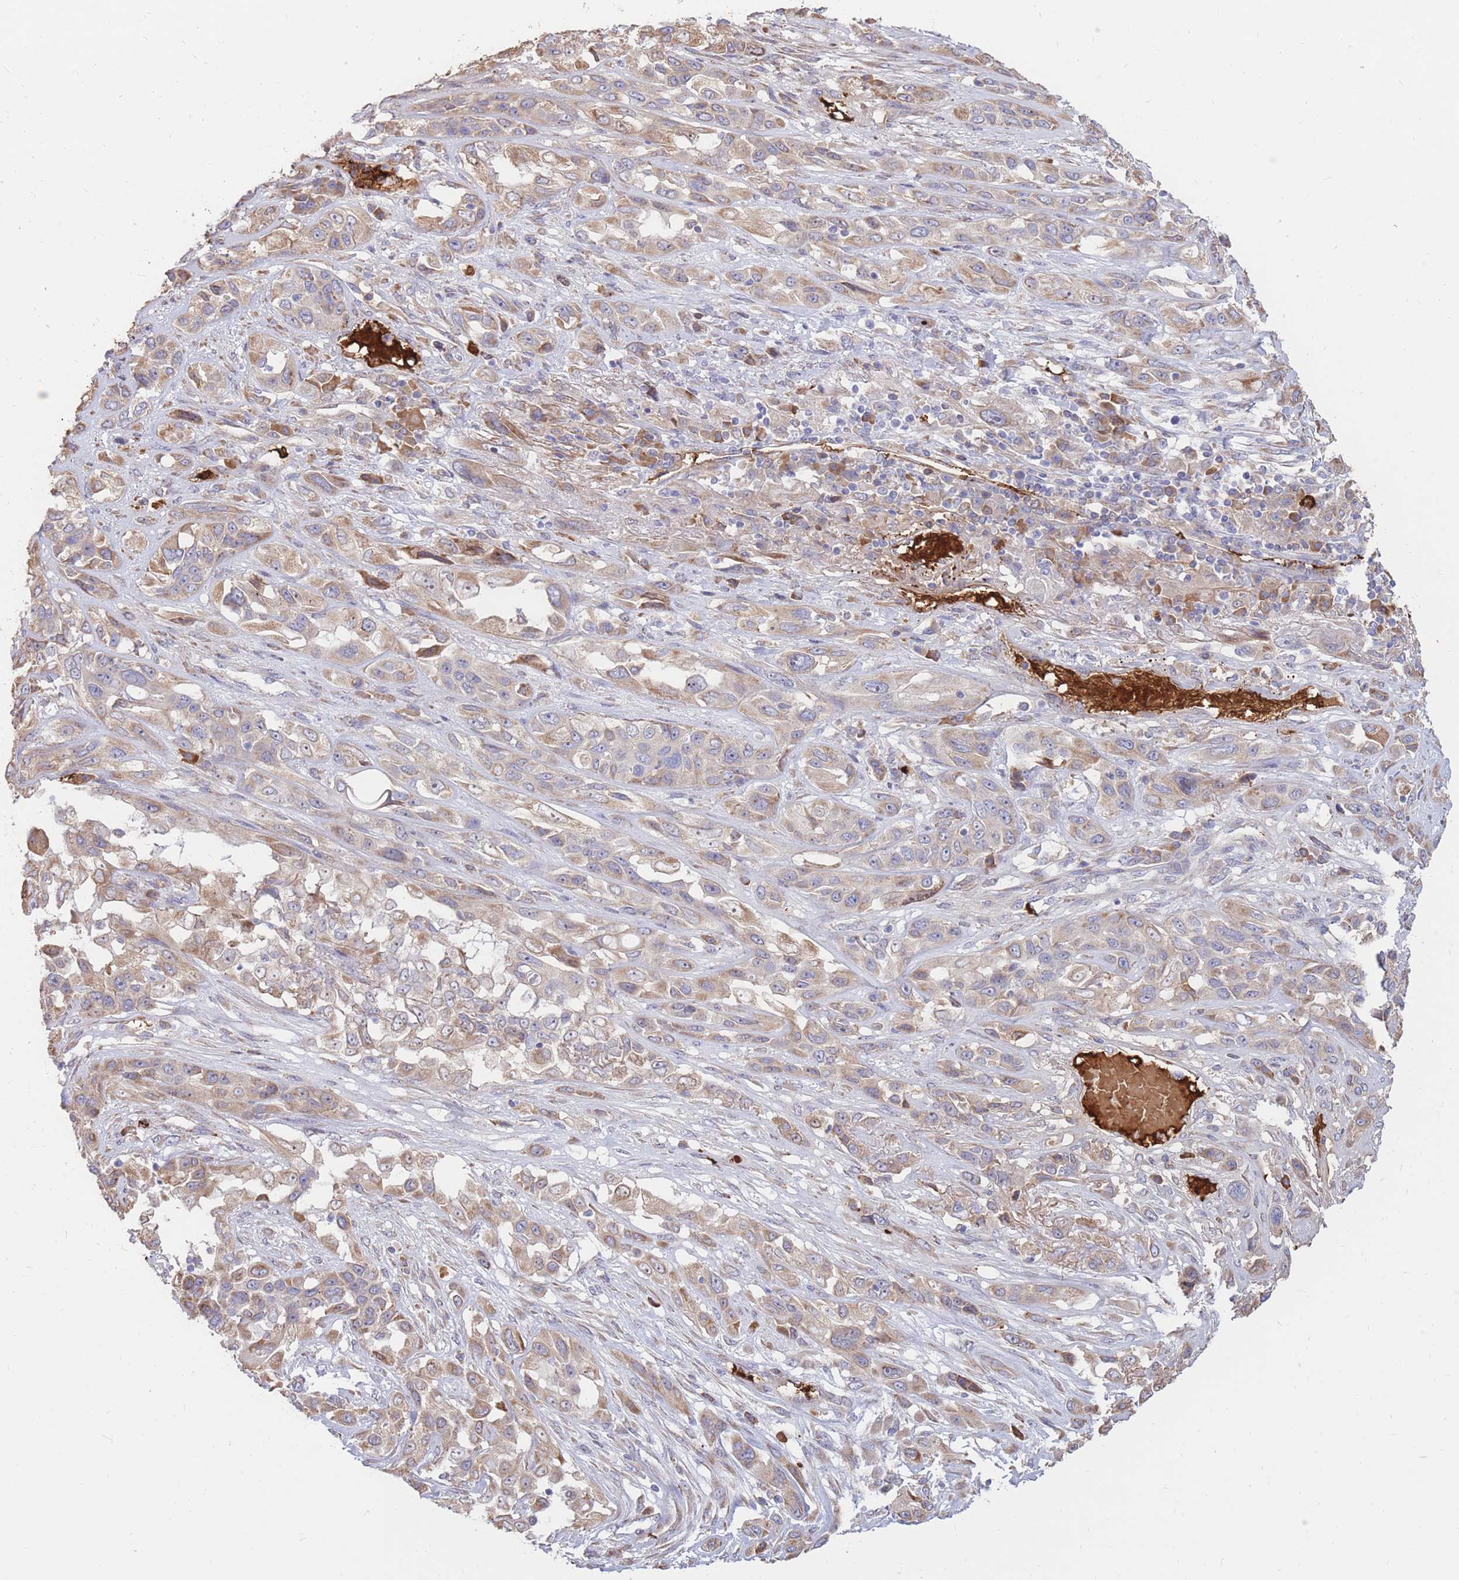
{"staining": {"intensity": "weak", "quantity": "25%-75%", "location": "cytoplasmic/membranous"}, "tissue": "lung cancer", "cell_type": "Tumor cells", "image_type": "cancer", "snomed": [{"axis": "morphology", "description": "Squamous cell carcinoma, NOS"}, {"axis": "topography", "description": "Lung"}], "caption": "Tumor cells show low levels of weak cytoplasmic/membranous staining in about 25%-75% of cells in lung squamous cell carcinoma. (IHC, brightfield microscopy, high magnification).", "gene": "ATP10D", "patient": {"sex": "female", "age": 70}}